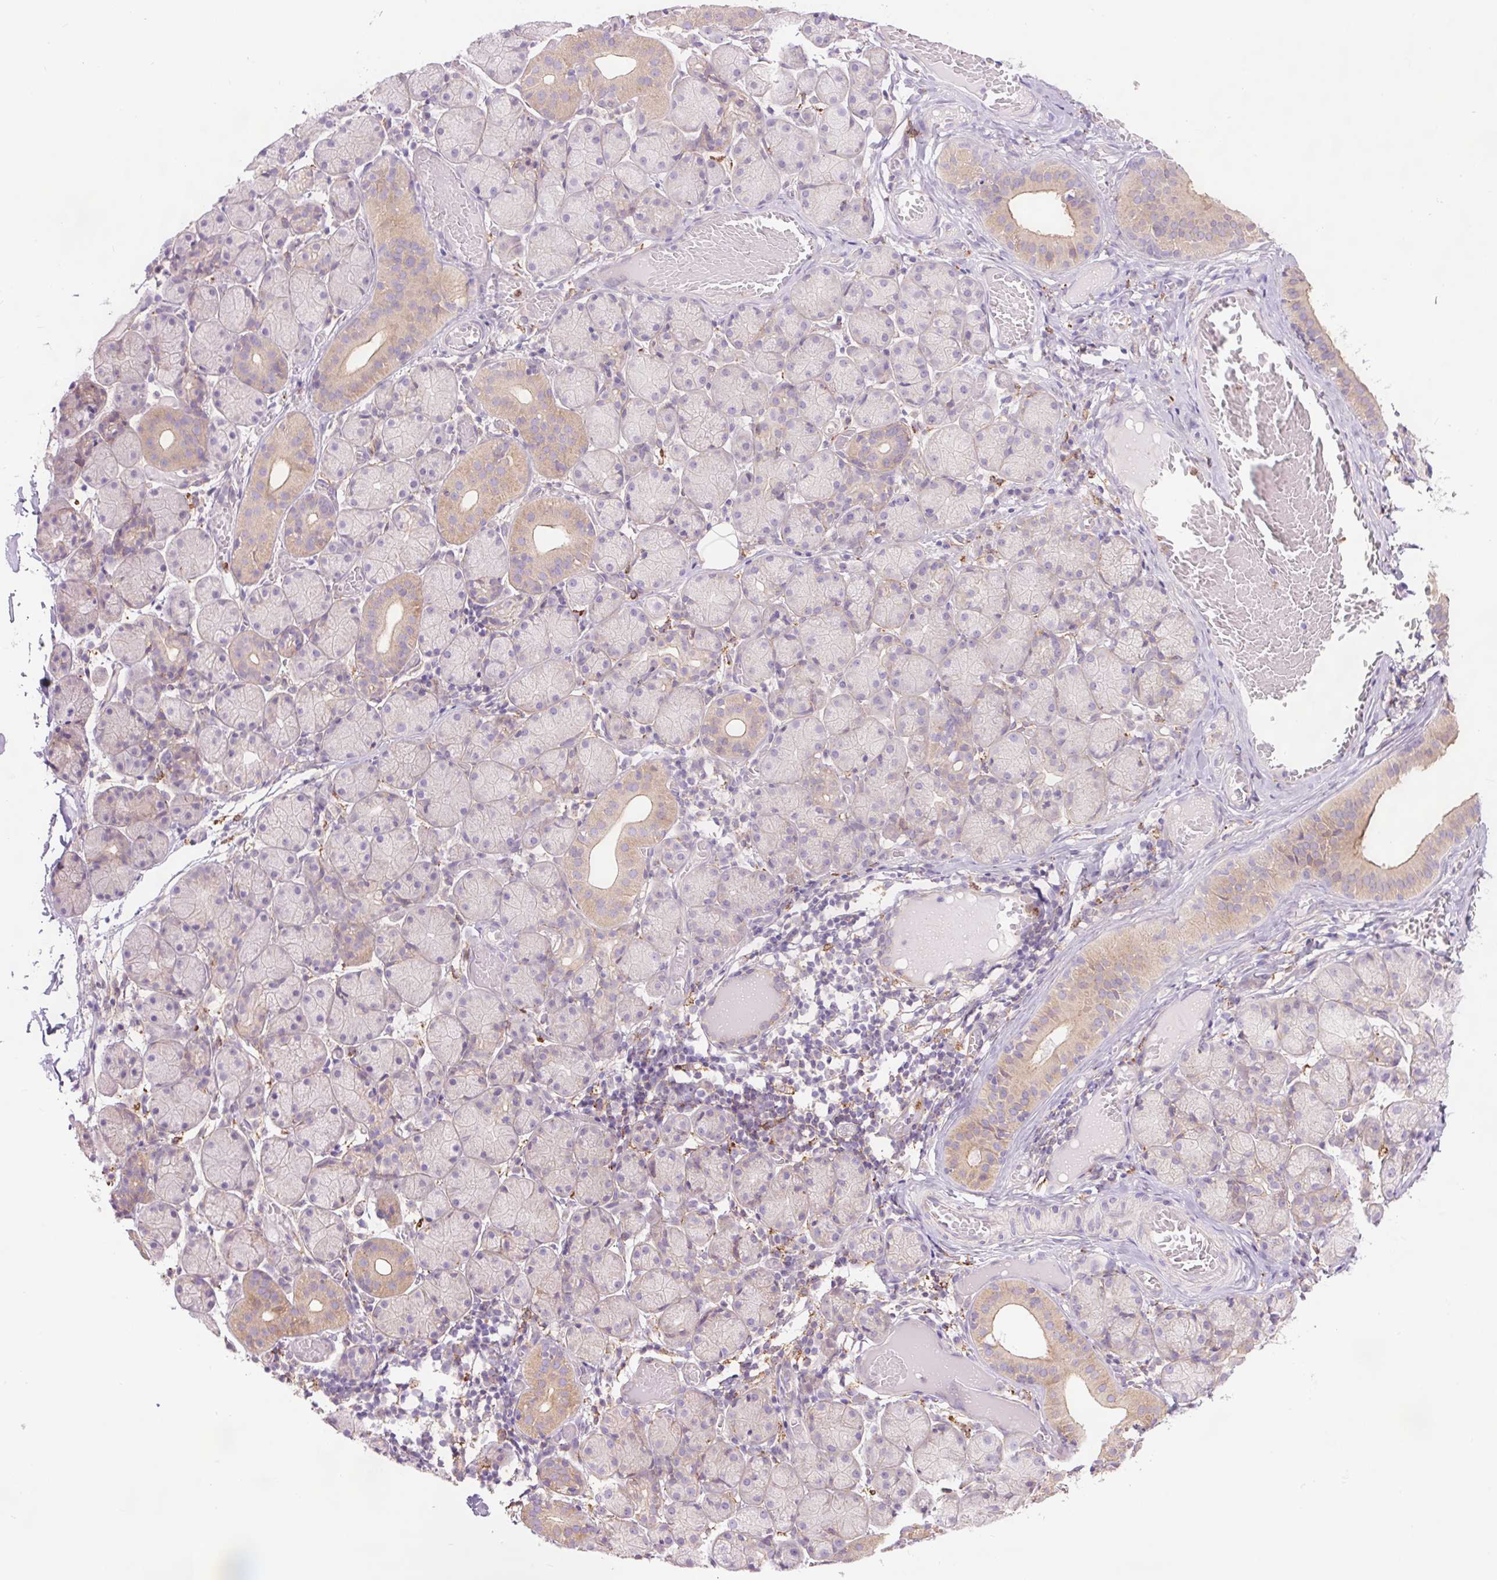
{"staining": {"intensity": "weak", "quantity": "<25%", "location": "cytoplasmic/membranous"}, "tissue": "salivary gland", "cell_type": "Glandular cells", "image_type": "normal", "snomed": [{"axis": "morphology", "description": "Normal tissue, NOS"}, {"axis": "topography", "description": "Salivary gland"}], "caption": "This is an immunohistochemistry histopathology image of normal salivary gland. There is no expression in glandular cells.", "gene": "SH2D6", "patient": {"sex": "female", "age": 24}}